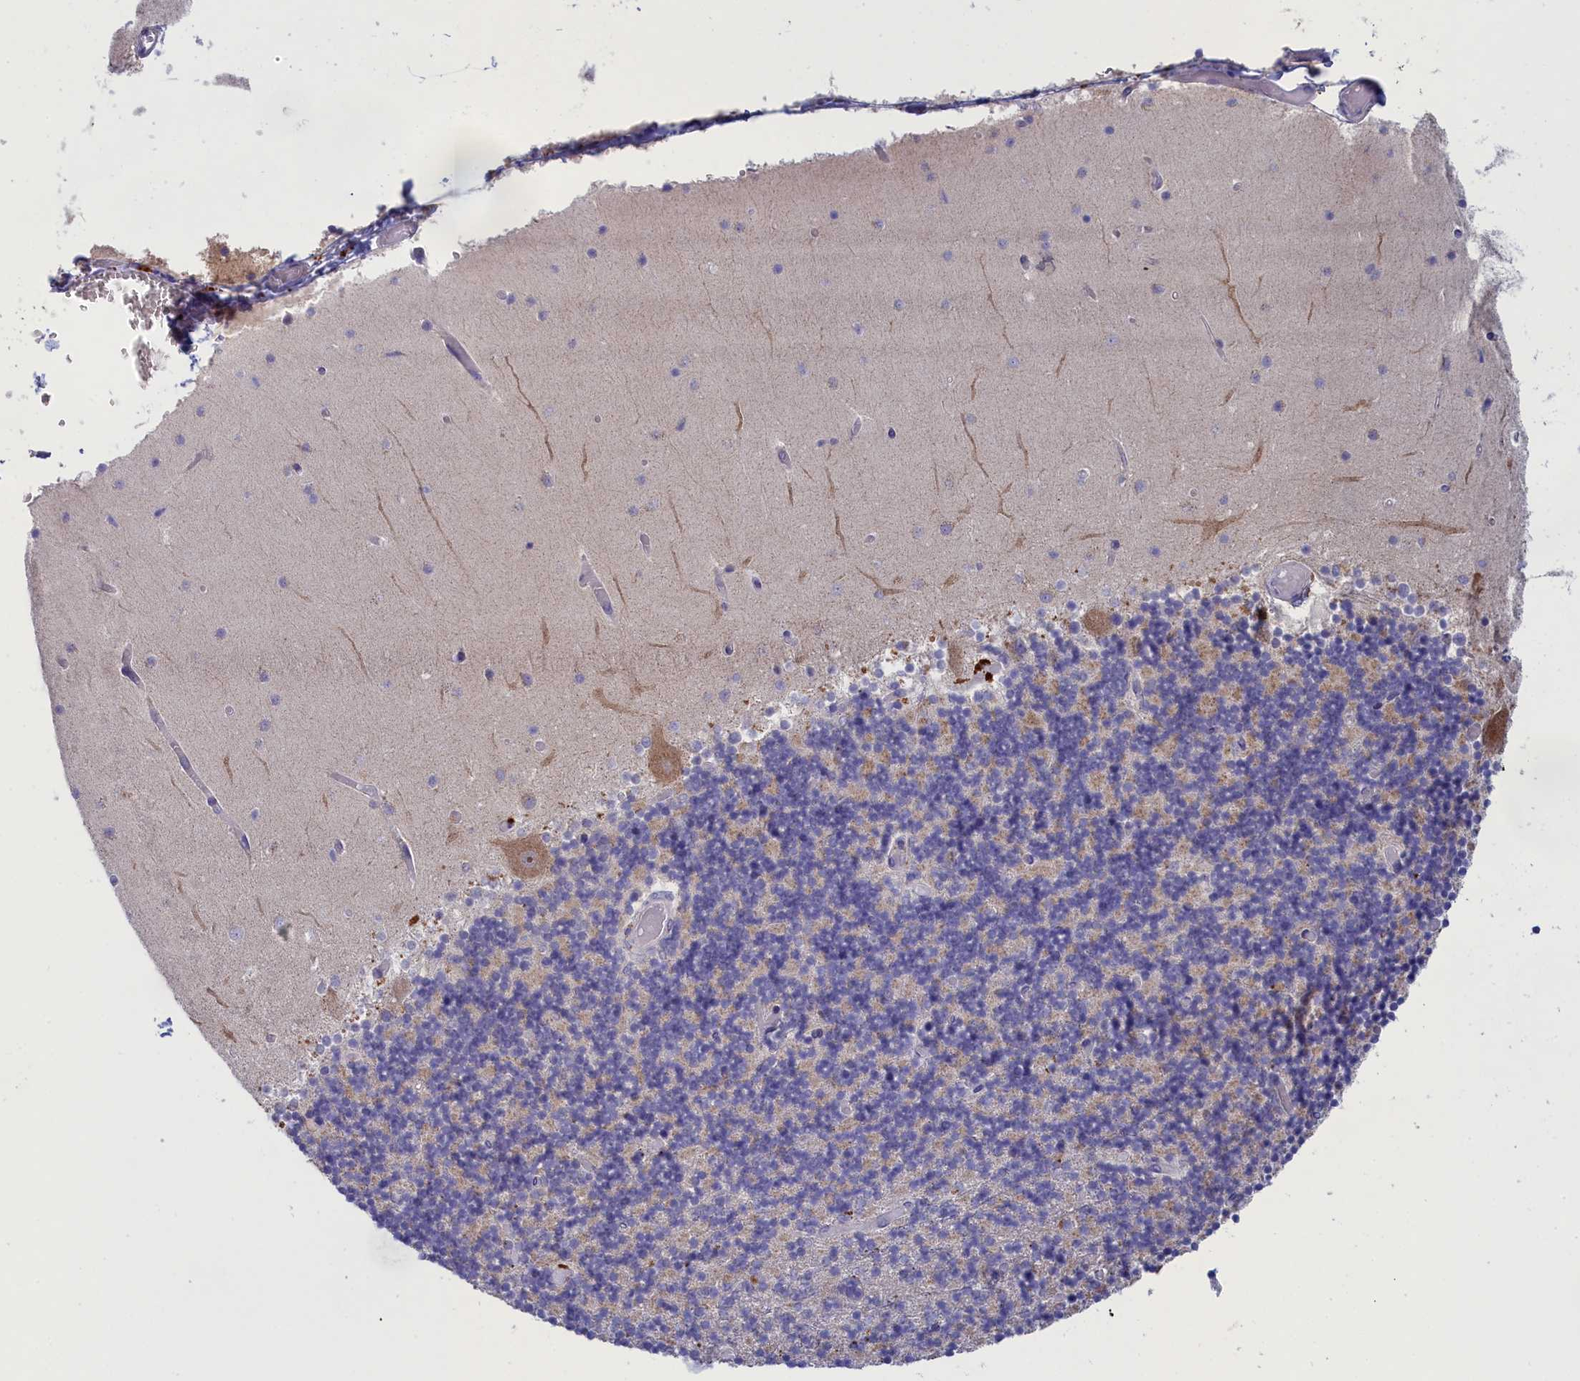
{"staining": {"intensity": "negative", "quantity": "none", "location": "none"}, "tissue": "cerebellum", "cell_type": "Cells in granular layer", "image_type": "normal", "snomed": [{"axis": "morphology", "description": "Normal tissue, NOS"}, {"axis": "topography", "description": "Cerebellum"}], "caption": "DAB (3,3'-diaminobenzidine) immunohistochemical staining of normal human cerebellum displays no significant expression in cells in granular layer. The staining is performed using DAB brown chromogen with nuclei counter-stained in using hematoxylin.", "gene": "WDR6", "patient": {"sex": "female", "age": 28}}